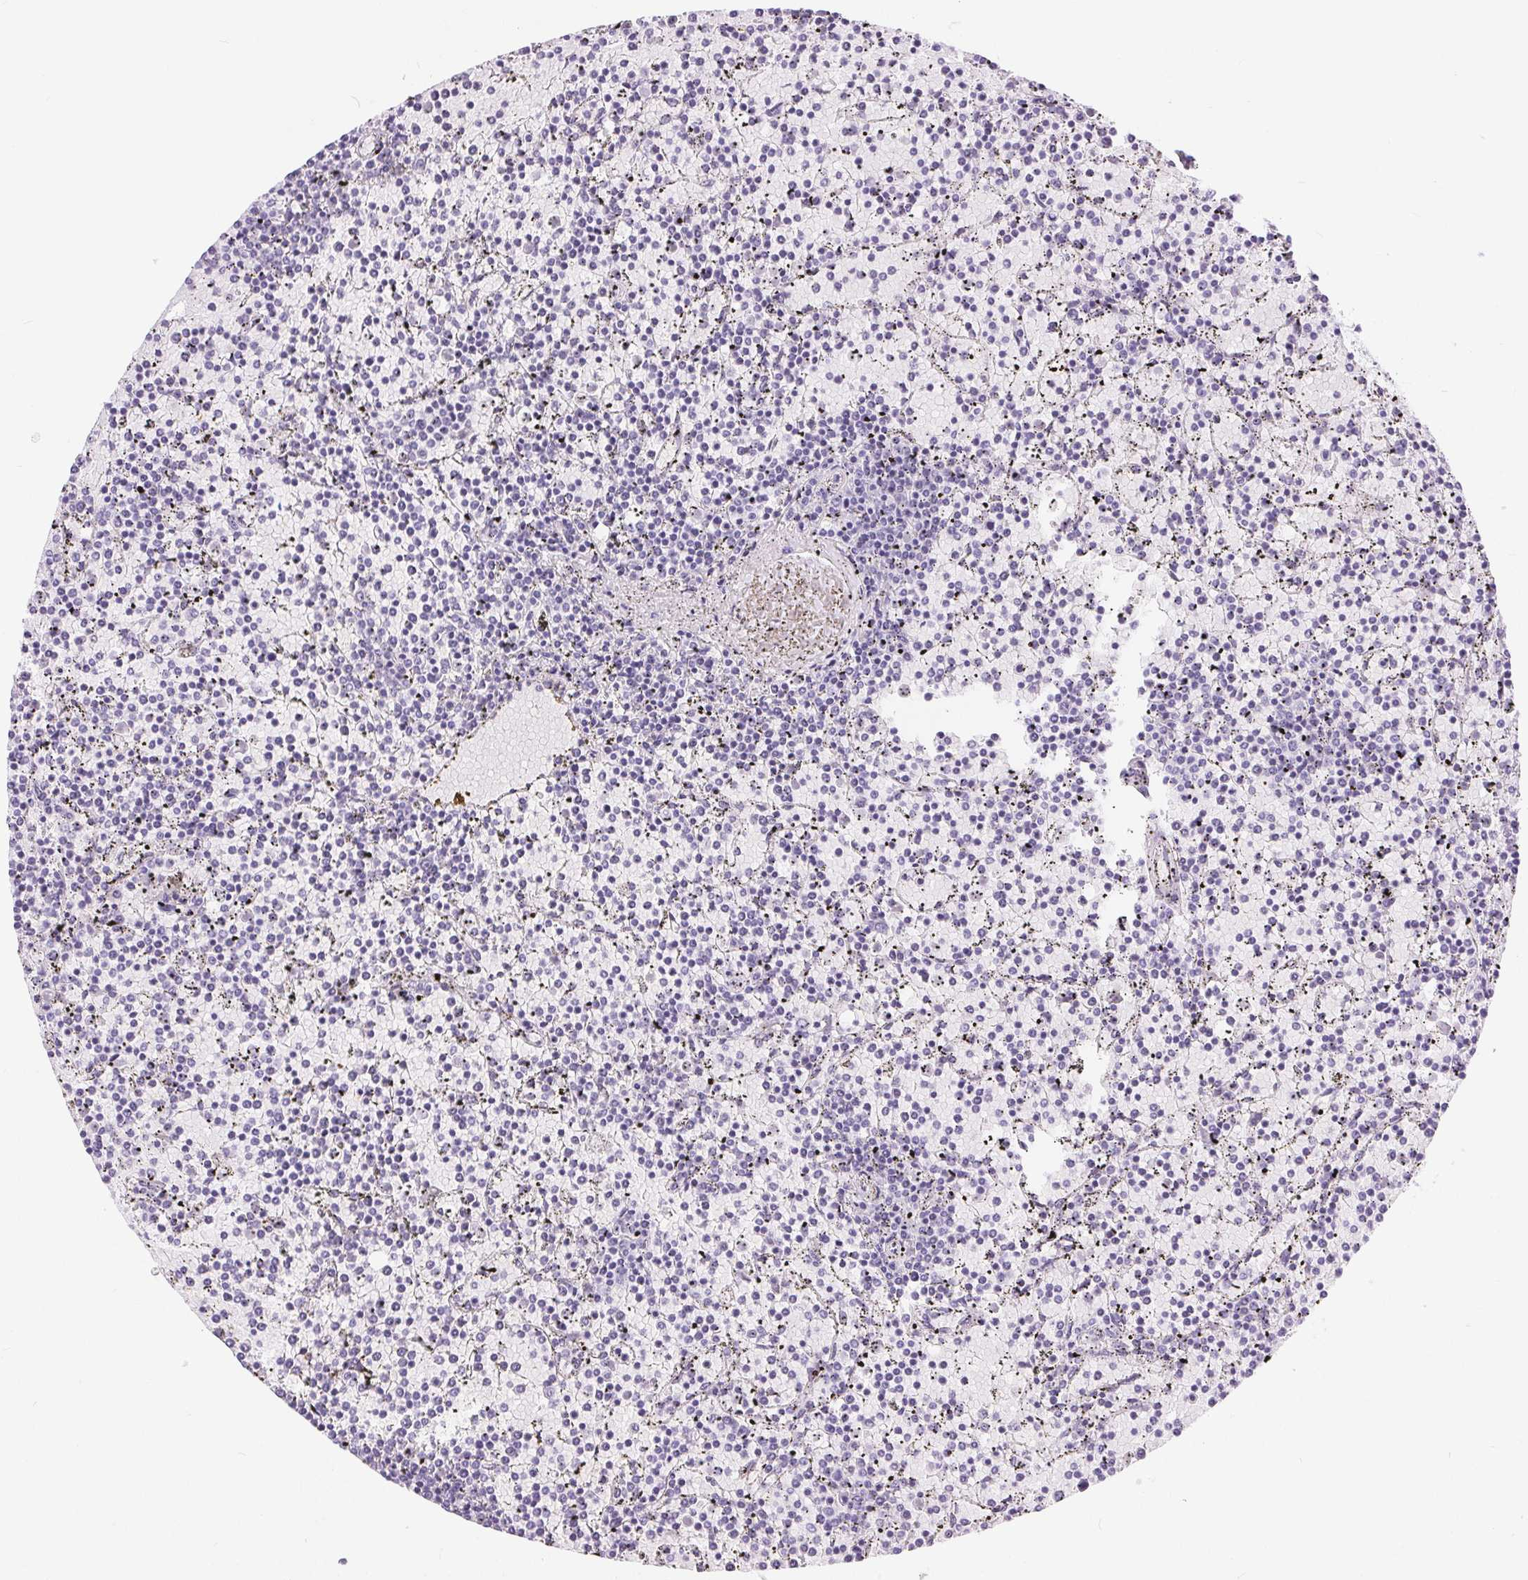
{"staining": {"intensity": "negative", "quantity": "none", "location": "none"}, "tissue": "lymphoma", "cell_type": "Tumor cells", "image_type": "cancer", "snomed": [{"axis": "morphology", "description": "Malignant lymphoma, non-Hodgkin's type, Low grade"}, {"axis": "topography", "description": "Spleen"}], "caption": "Protein analysis of malignant lymphoma, non-Hodgkin's type (low-grade) demonstrates no significant positivity in tumor cells.", "gene": "XDH", "patient": {"sex": "female", "age": 77}}